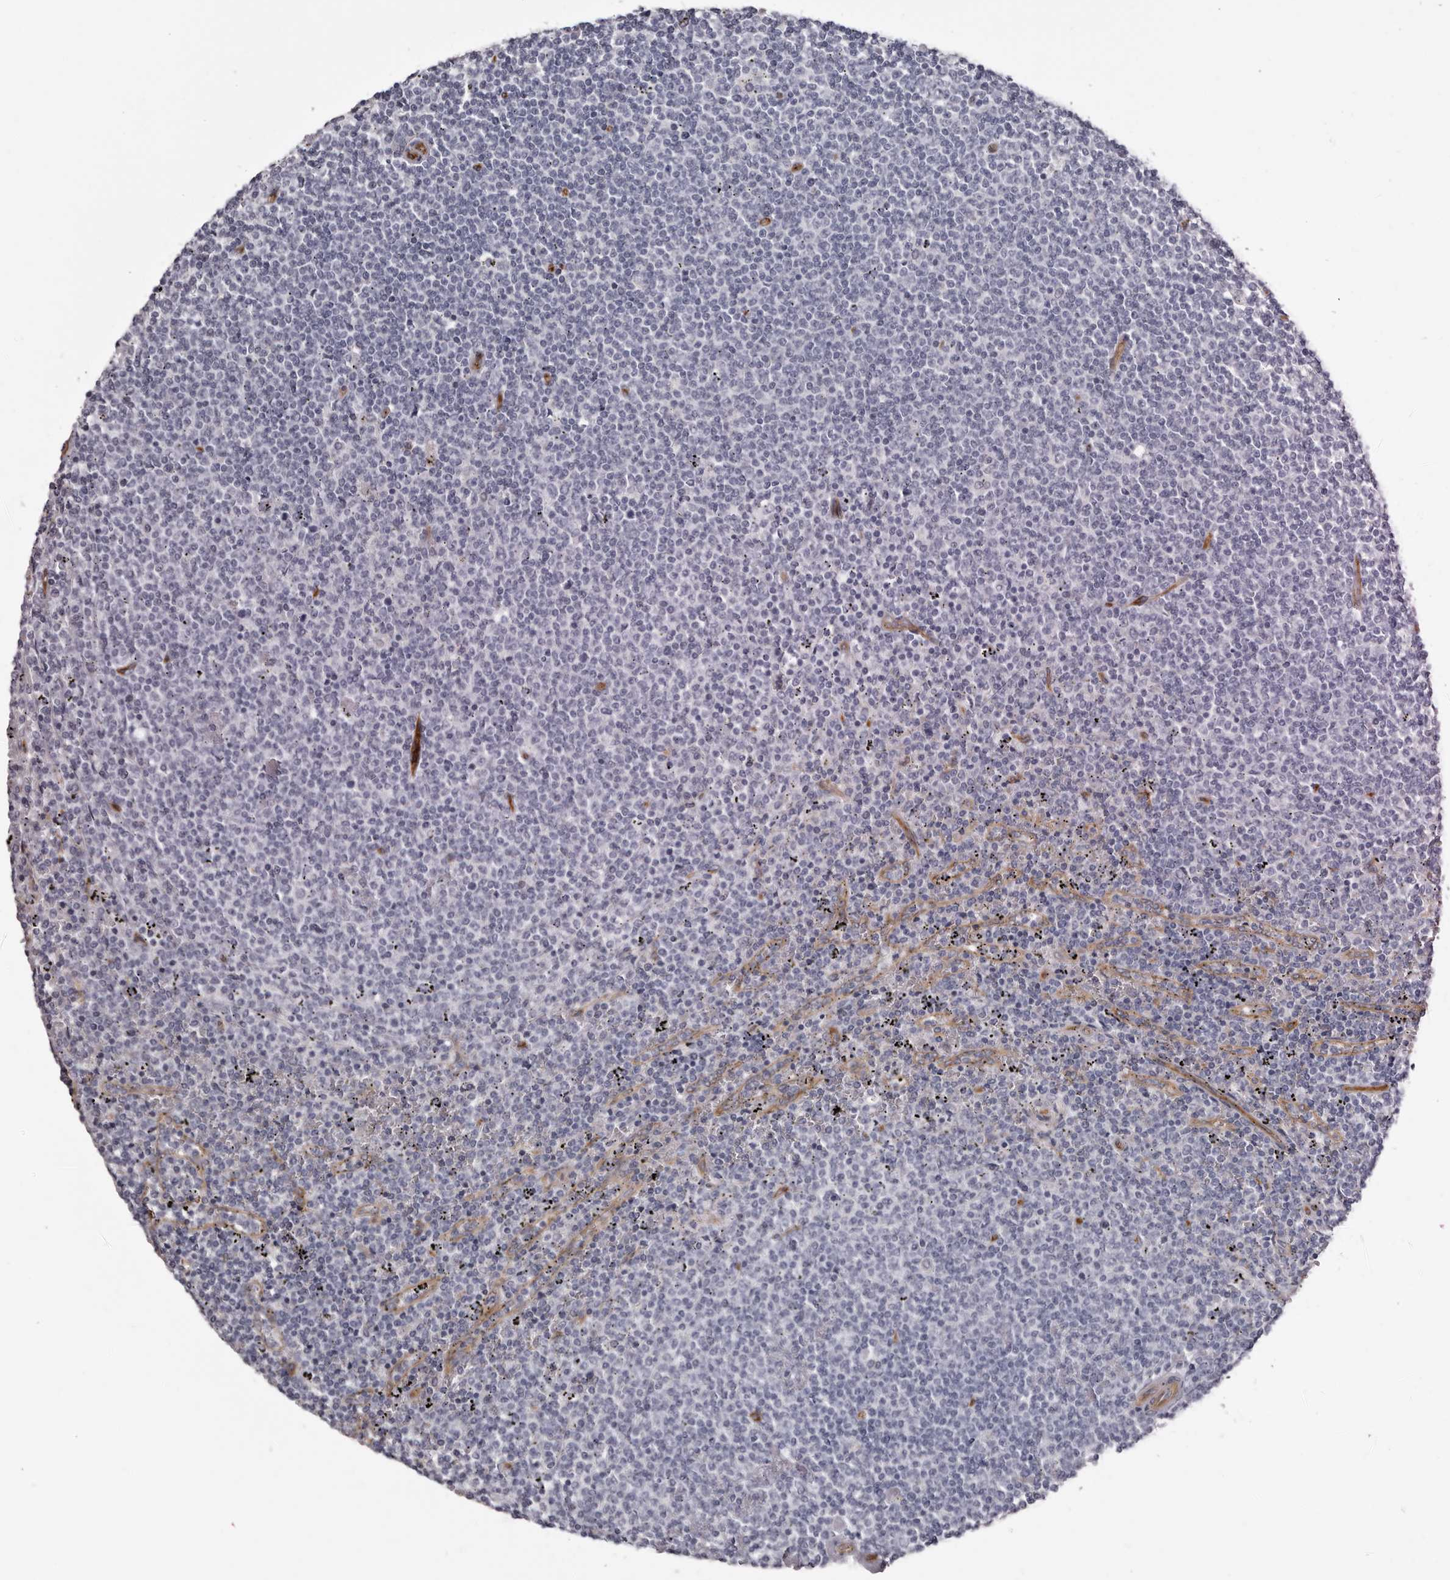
{"staining": {"intensity": "negative", "quantity": "none", "location": "none"}, "tissue": "lymphoma", "cell_type": "Tumor cells", "image_type": "cancer", "snomed": [{"axis": "morphology", "description": "Malignant lymphoma, non-Hodgkin's type, Low grade"}, {"axis": "topography", "description": "Spleen"}], "caption": "The immunohistochemistry micrograph has no significant staining in tumor cells of malignant lymphoma, non-Hodgkin's type (low-grade) tissue.", "gene": "ADGRL4", "patient": {"sex": "female", "age": 50}}